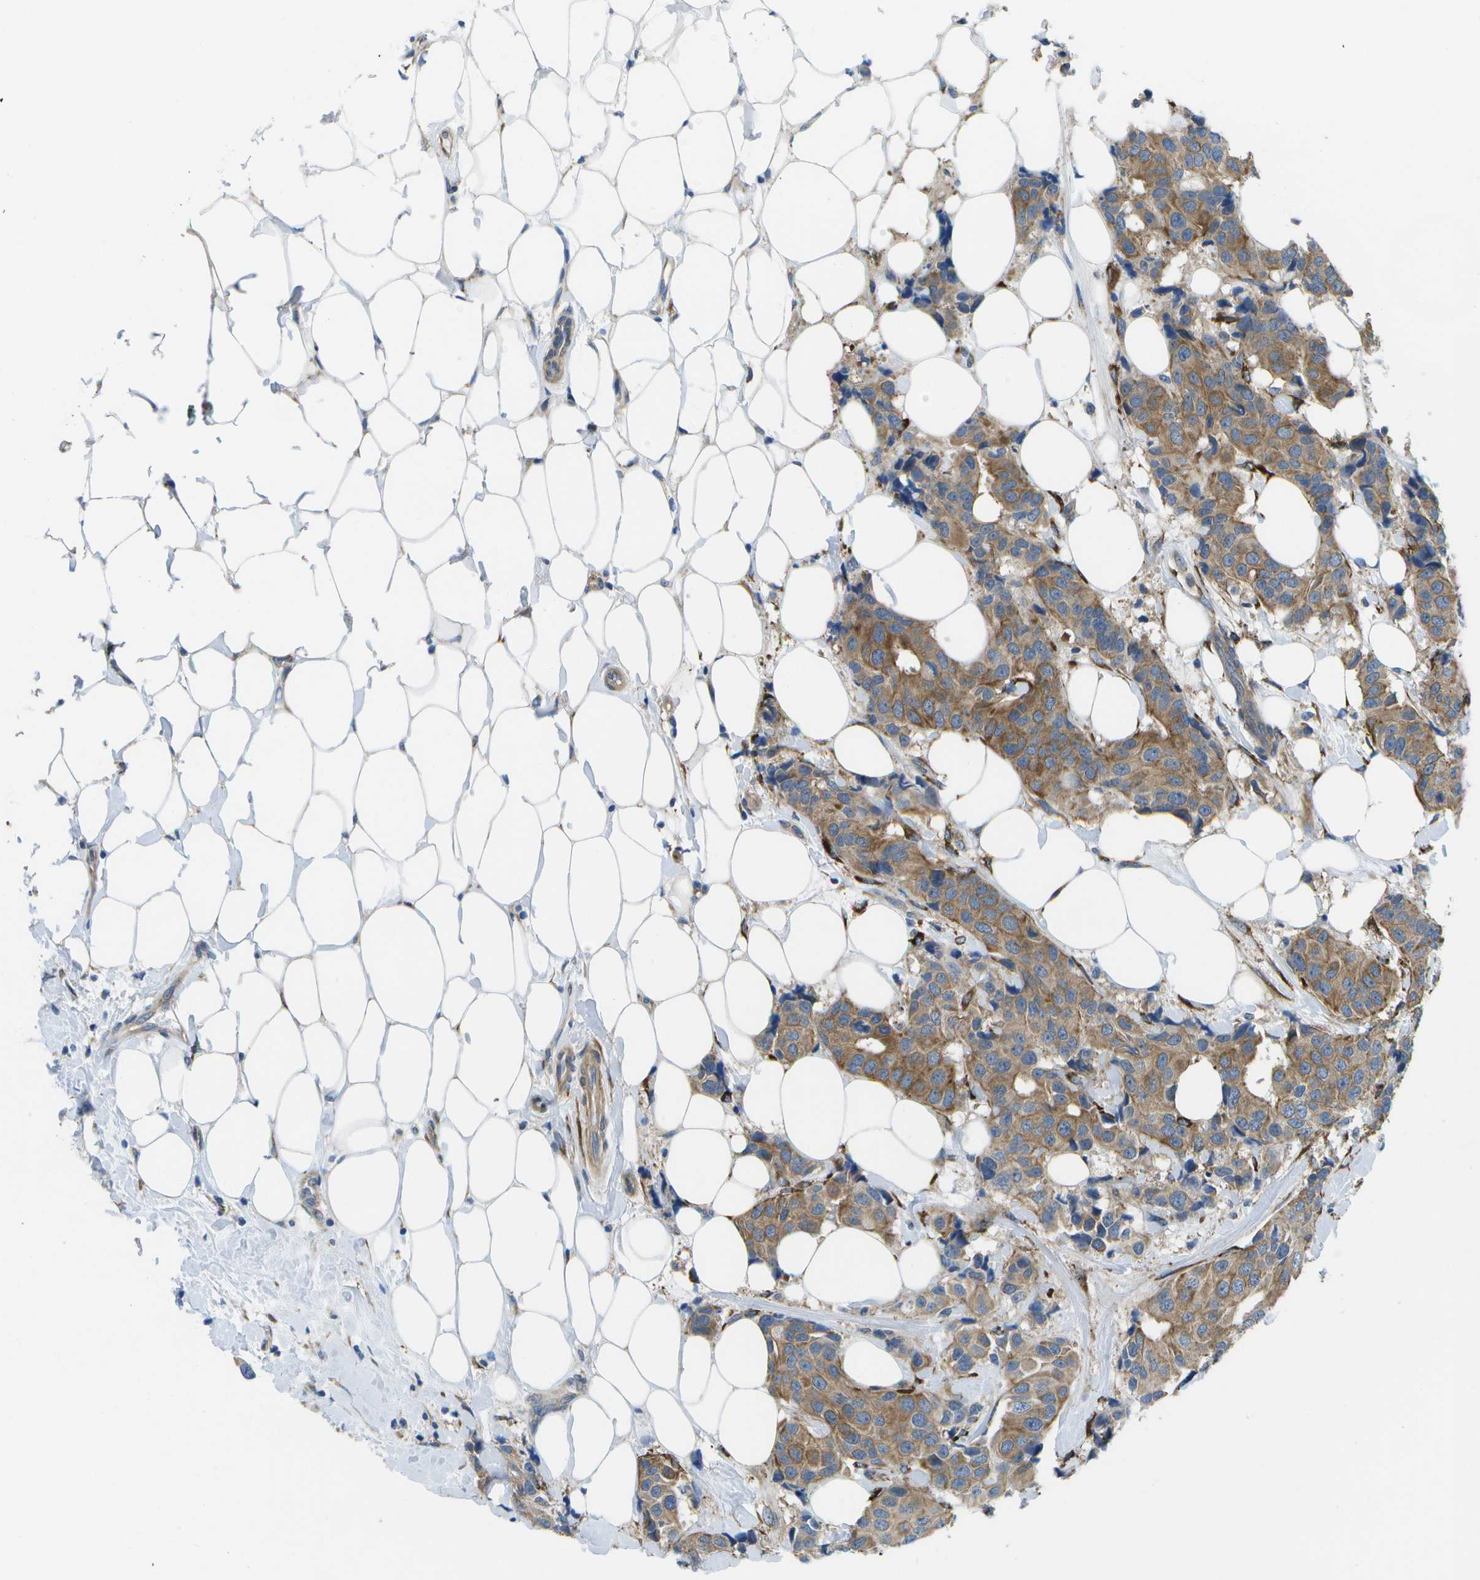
{"staining": {"intensity": "moderate", "quantity": ">75%", "location": "cytoplasmic/membranous"}, "tissue": "breast cancer", "cell_type": "Tumor cells", "image_type": "cancer", "snomed": [{"axis": "morphology", "description": "Normal tissue, NOS"}, {"axis": "morphology", "description": "Duct carcinoma"}, {"axis": "topography", "description": "Breast"}], "caption": "Human intraductal carcinoma (breast) stained for a protein (brown) shows moderate cytoplasmic/membranous positive expression in approximately >75% of tumor cells.", "gene": "P3H1", "patient": {"sex": "female", "age": 39}}